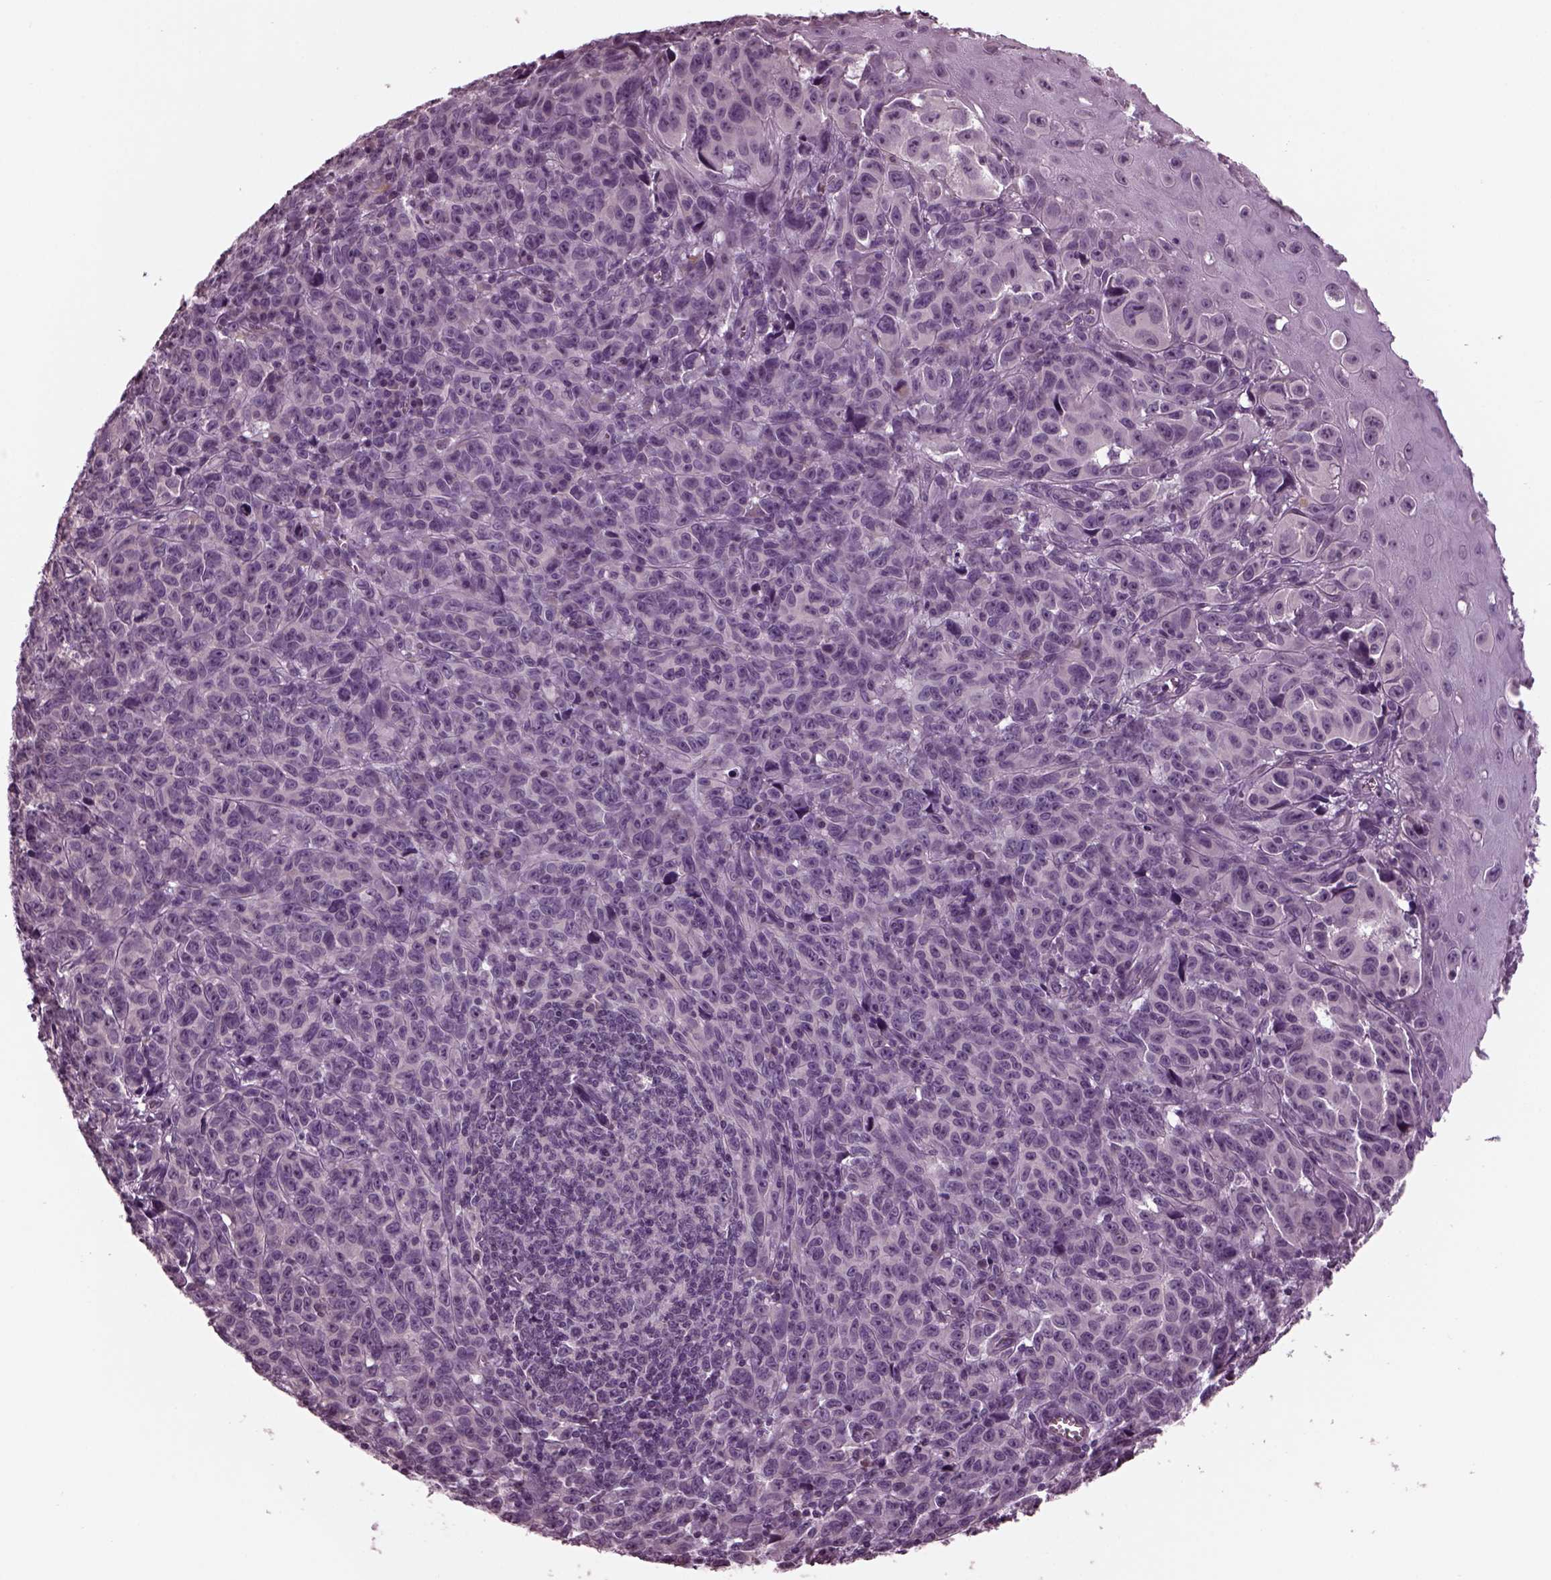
{"staining": {"intensity": "negative", "quantity": "none", "location": "none"}, "tissue": "melanoma", "cell_type": "Tumor cells", "image_type": "cancer", "snomed": [{"axis": "morphology", "description": "Malignant melanoma, NOS"}, {"axis": "topography", "description": "Vulva, labia, clitoris and Bartholin´s gland, NO"}], "caption": "Immunohistochemical staining of malignant melanoma displays no significant staining in tumor cells.", "gene": "CLCN4", "patient": {"sex": "female", "age": 75}}